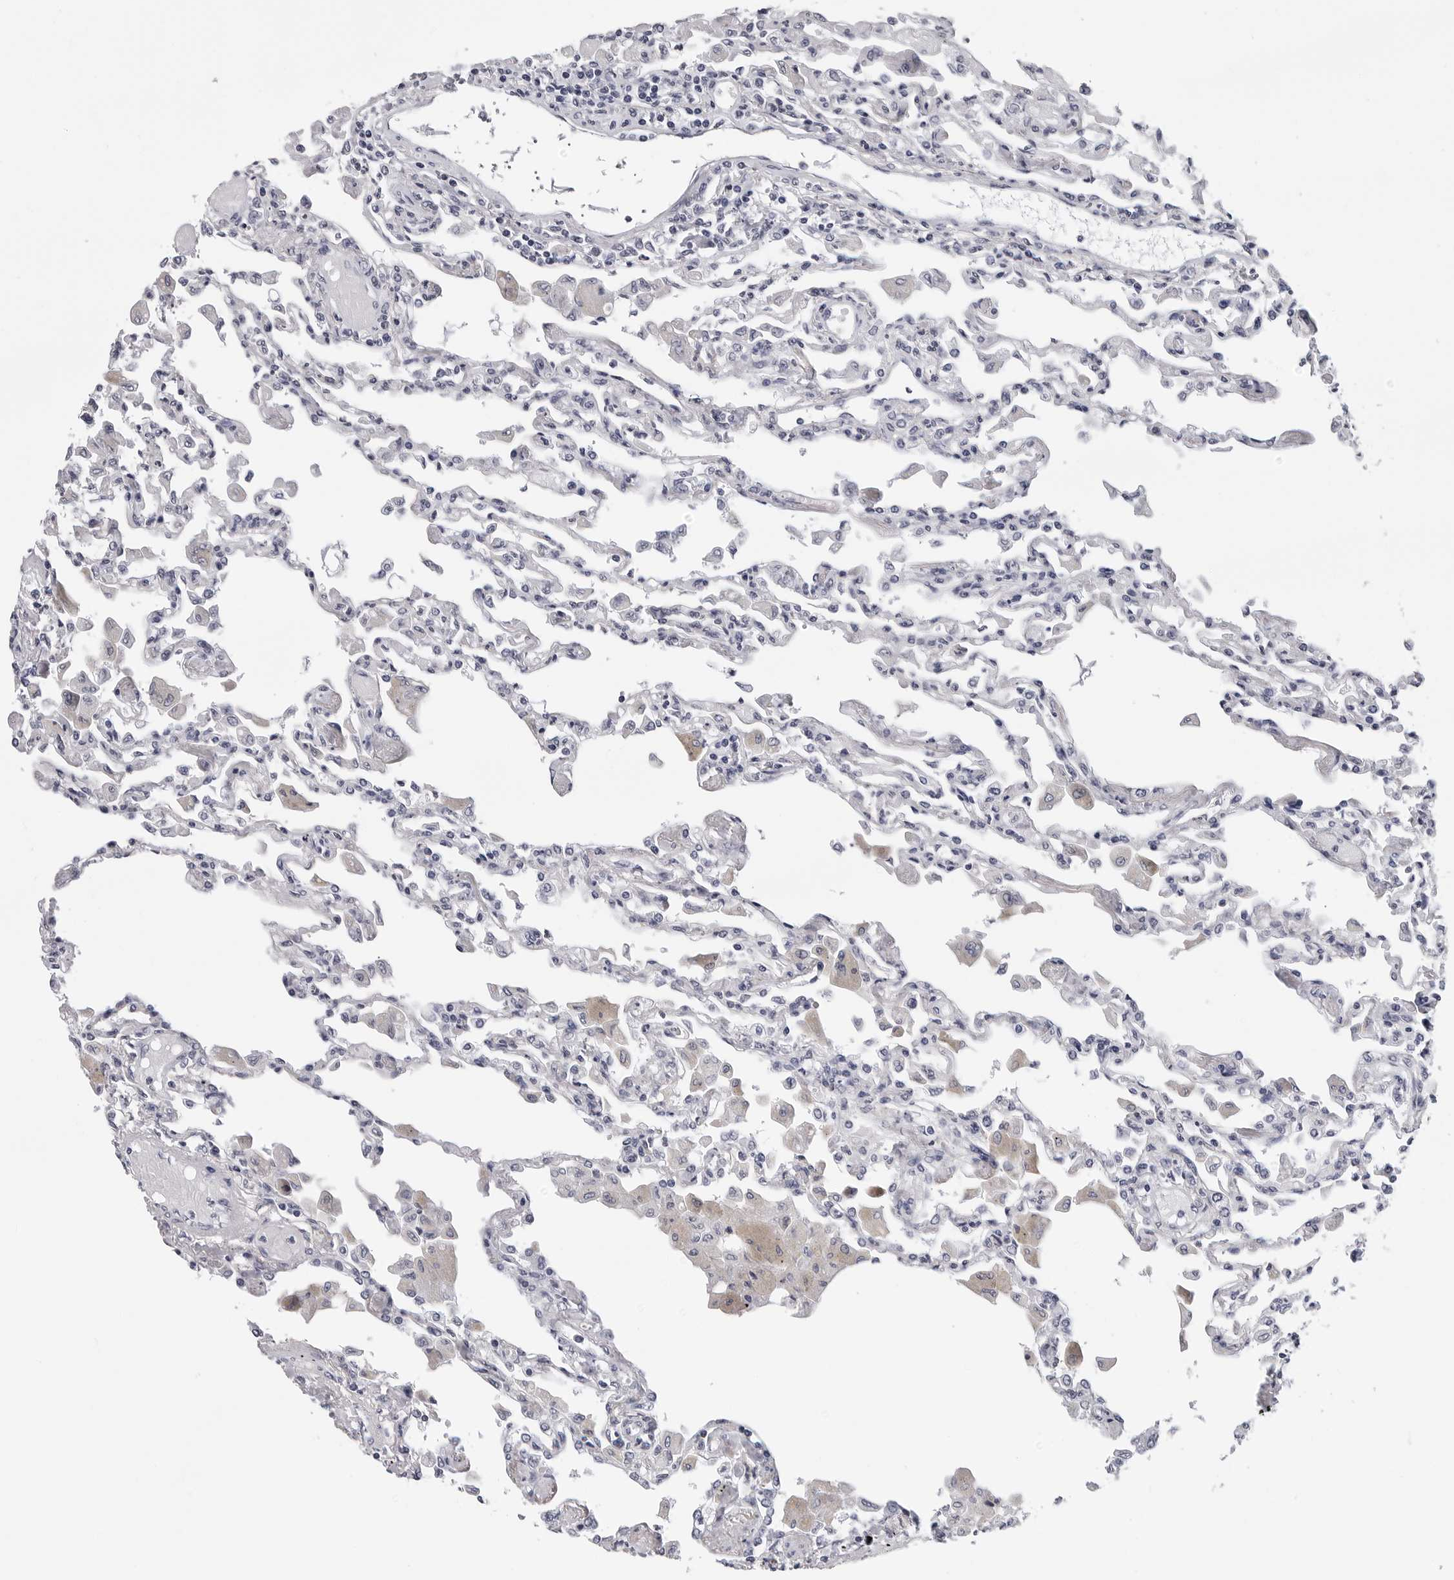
{"staining": {"intensity": "negative", "quantity": "none", "location": "none"}, "tissue": "lung", "cell_type": "Alveolar cells", "image_type": "normal", "snomed": [{"axis": "morphology", "description": "Normal tissue, NOS"}, {"axis": "topography", "description": "Bronchus"}, {"axis": "topography", "description": "Lung"}], "caption": "A high-resolution photomicrograph shows immunohistochemistry staining of normal lung, which displays no significant positivity in alveolar cells.", "gene": "GNL2", "patient": {"sex": "female", "age": 49}}